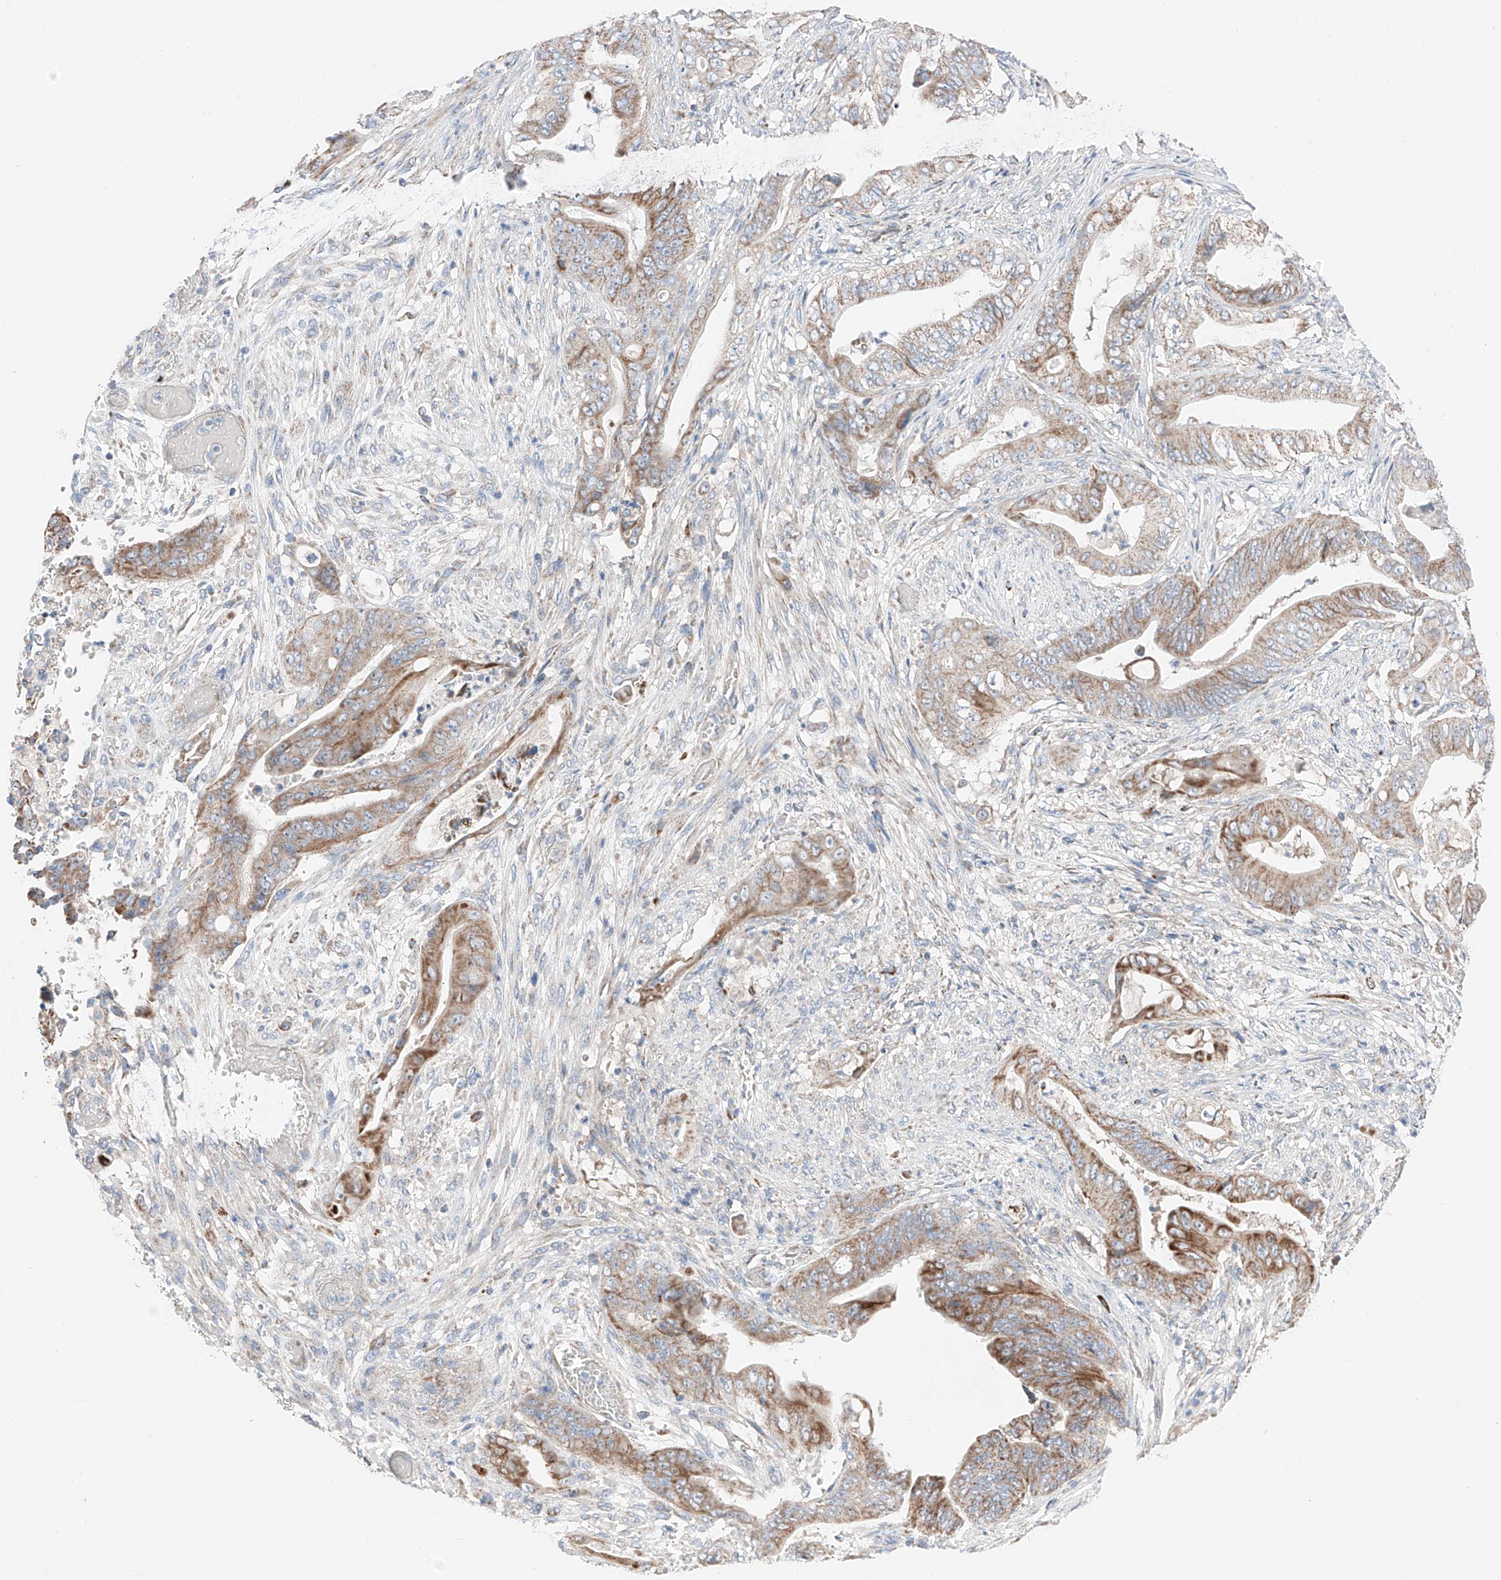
{"staining": {"intensity": "moderate", "quantity": ">75%", "location": "cytoplasmic/membranous"}, "tissue": "stomach cancer", "cell_type": "Tumor cells", "image_type": "cancer", "snomed": [{"axis": "morphology", "description": "Adenocarcinoma, NOS"}, {"axis": "topography", "description": "Stomach"}], "caption": "Stomach cancer (adenocarcinoma) was stained to show a protein in brown. There is medium levels of moderate cytoplasmic/membranous positivity in about >75% of tumor cells. Immunohistochemistry (ihc) stains the protein of interest in brown and the nuclei are stained blue.", "gene": "MRAP", "patient": {"sex": "female", "age": 73}}